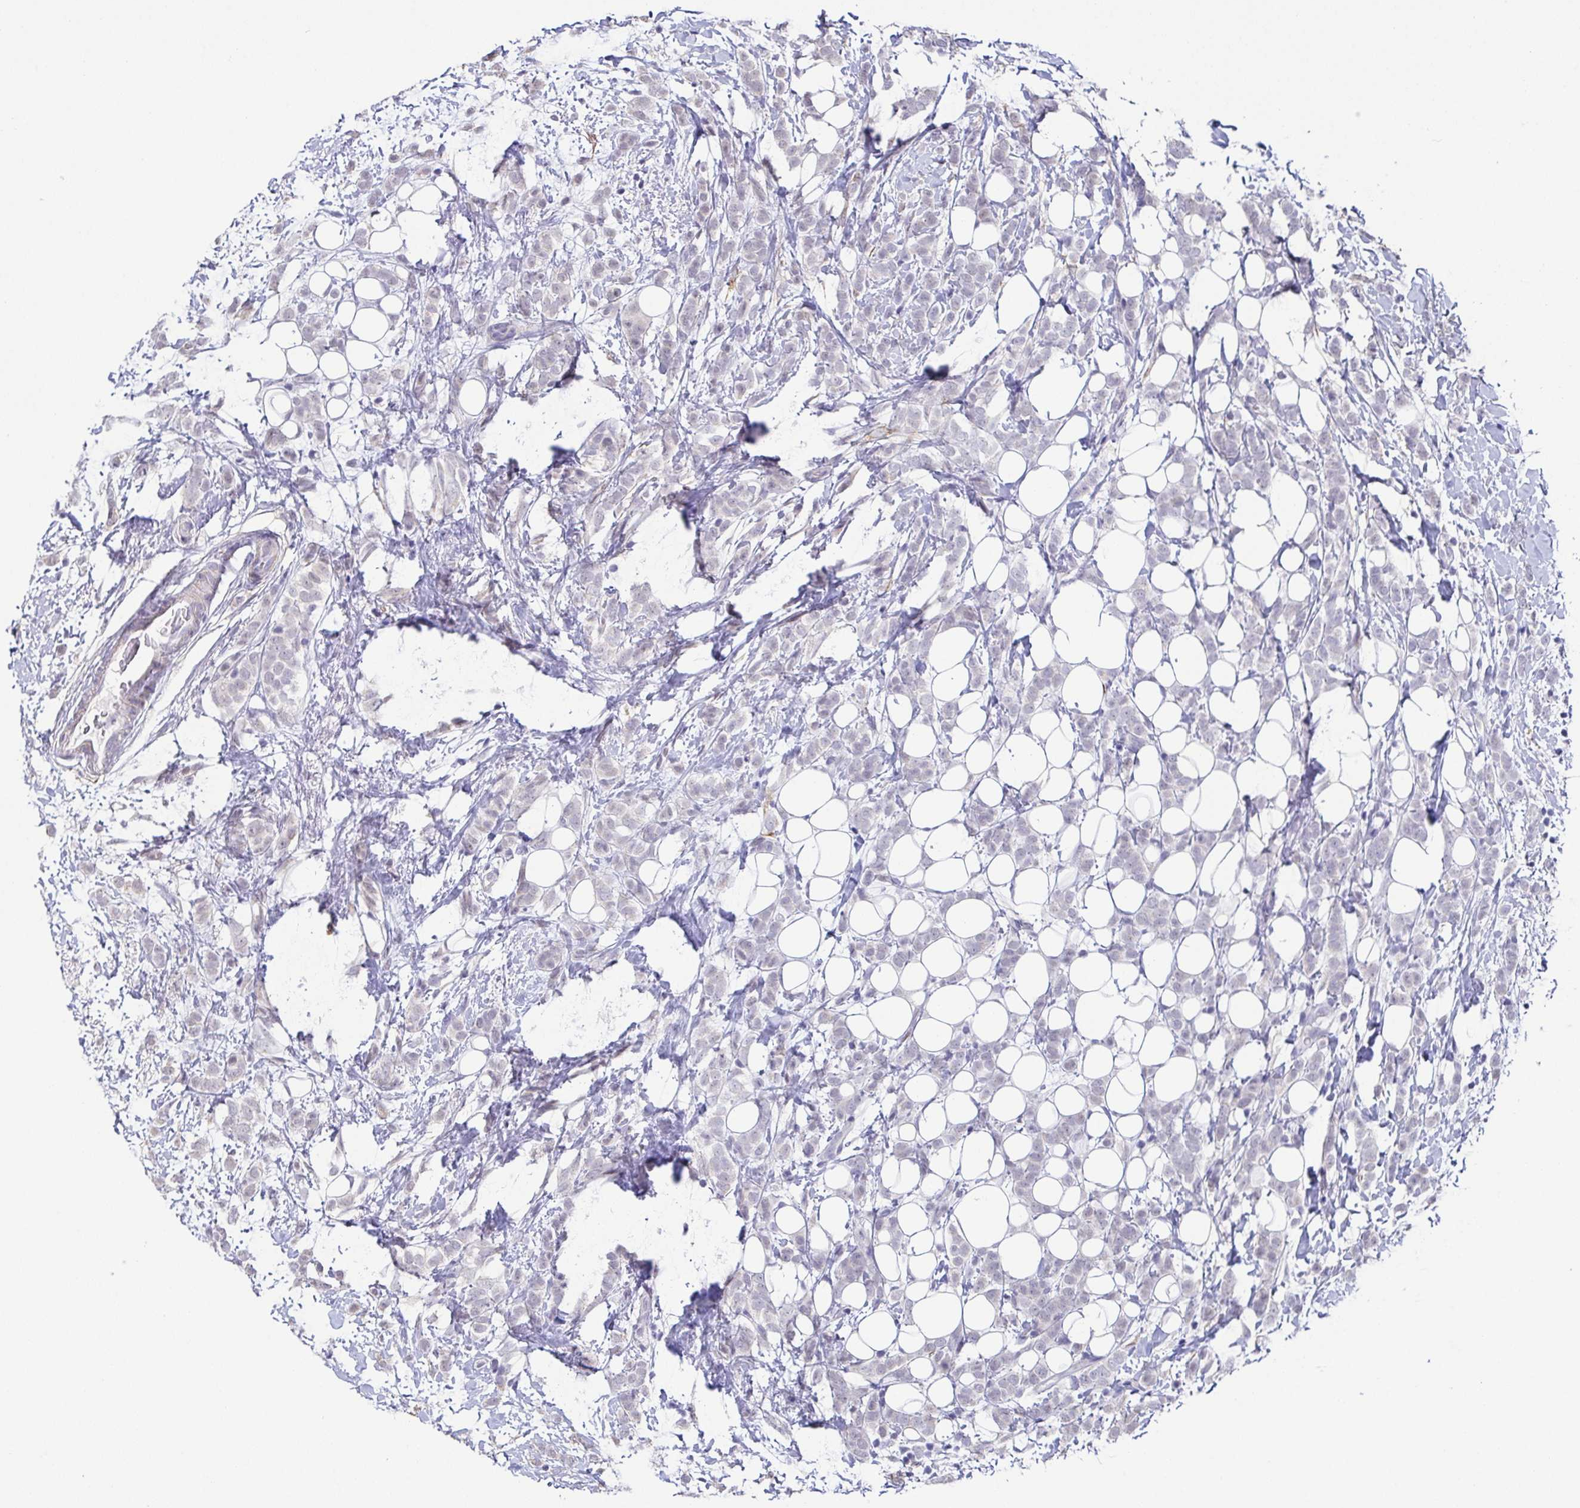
{"staining": {"intensity": "negative", "quantity": "none", "location": "none"}, "tissue": "breast cancer", "cell_type": "Tumor cells", "image_type": "cancer", "snomed": [{"axis": "morphology", "description": "Lobular carcinoma"}, {"axis": "topography", "description": "Breast"}], "caption": "Human lobular carcinoma (breast) stained for a protein using IHC displays no expression in tumor cells.", "gene": "NEFH", "patient": {"sex": "female", "age": 49}}